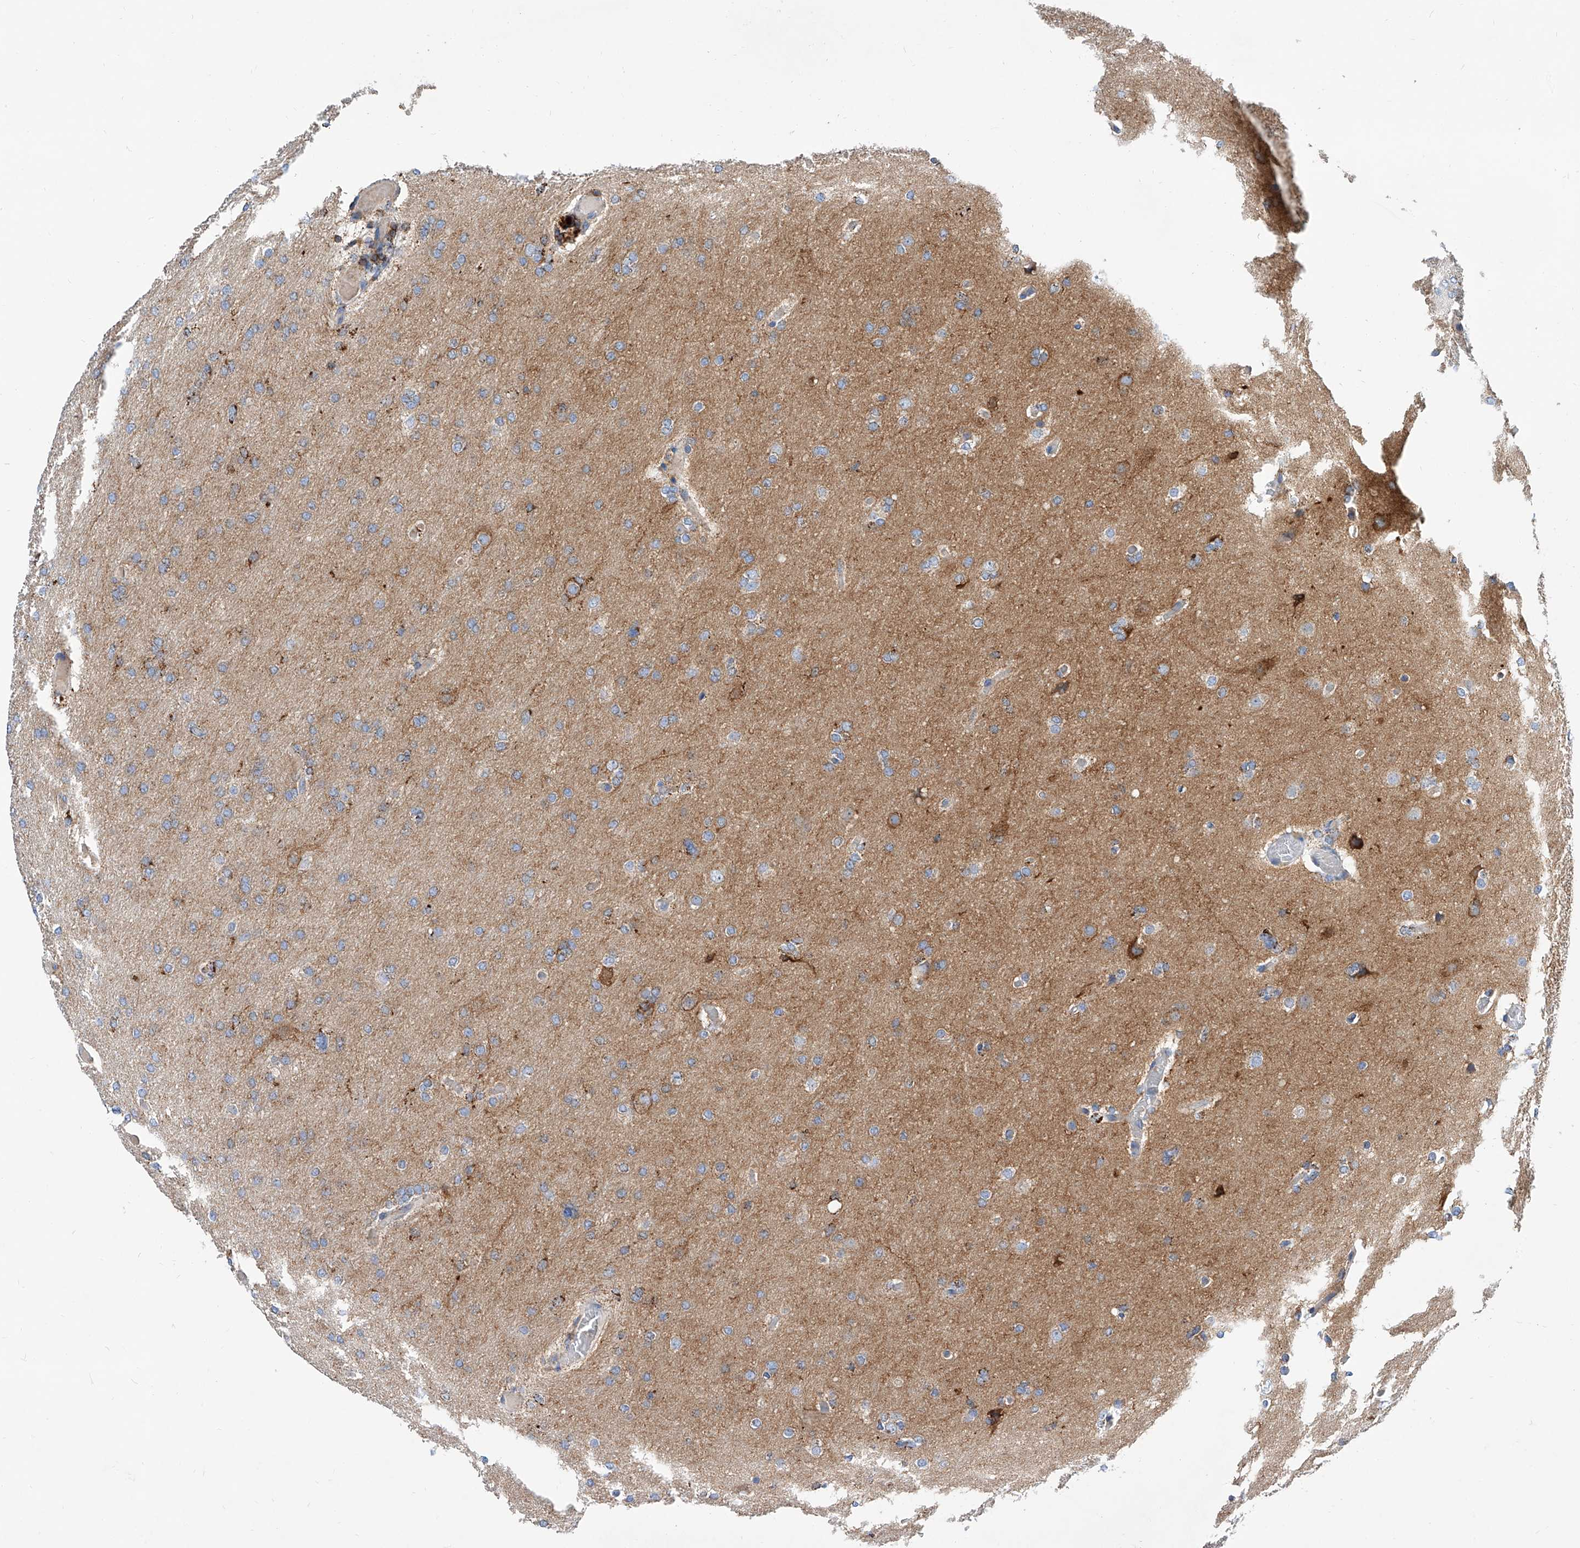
{"staining": {"intensity": "weak", "quantity": "25%-75%", "location": "cytoplasmic/membranous"}, "tissue": "glioma", "cell_type": "Tumor cells", "image_type": "cancer", "snomed": [{"axis": "morphology", "description": "Glioma, malignant, High grade"}, {"axis": "topography", "description": "Cerebral cortex"}], "caption": "Tumor cells reveal low levels of weak cytoplasmic/membranous staining in approximately 25%-75% of cells in glioma.", "gene": "CPNE5", "patient": {"sex": "female", "age": 36}}